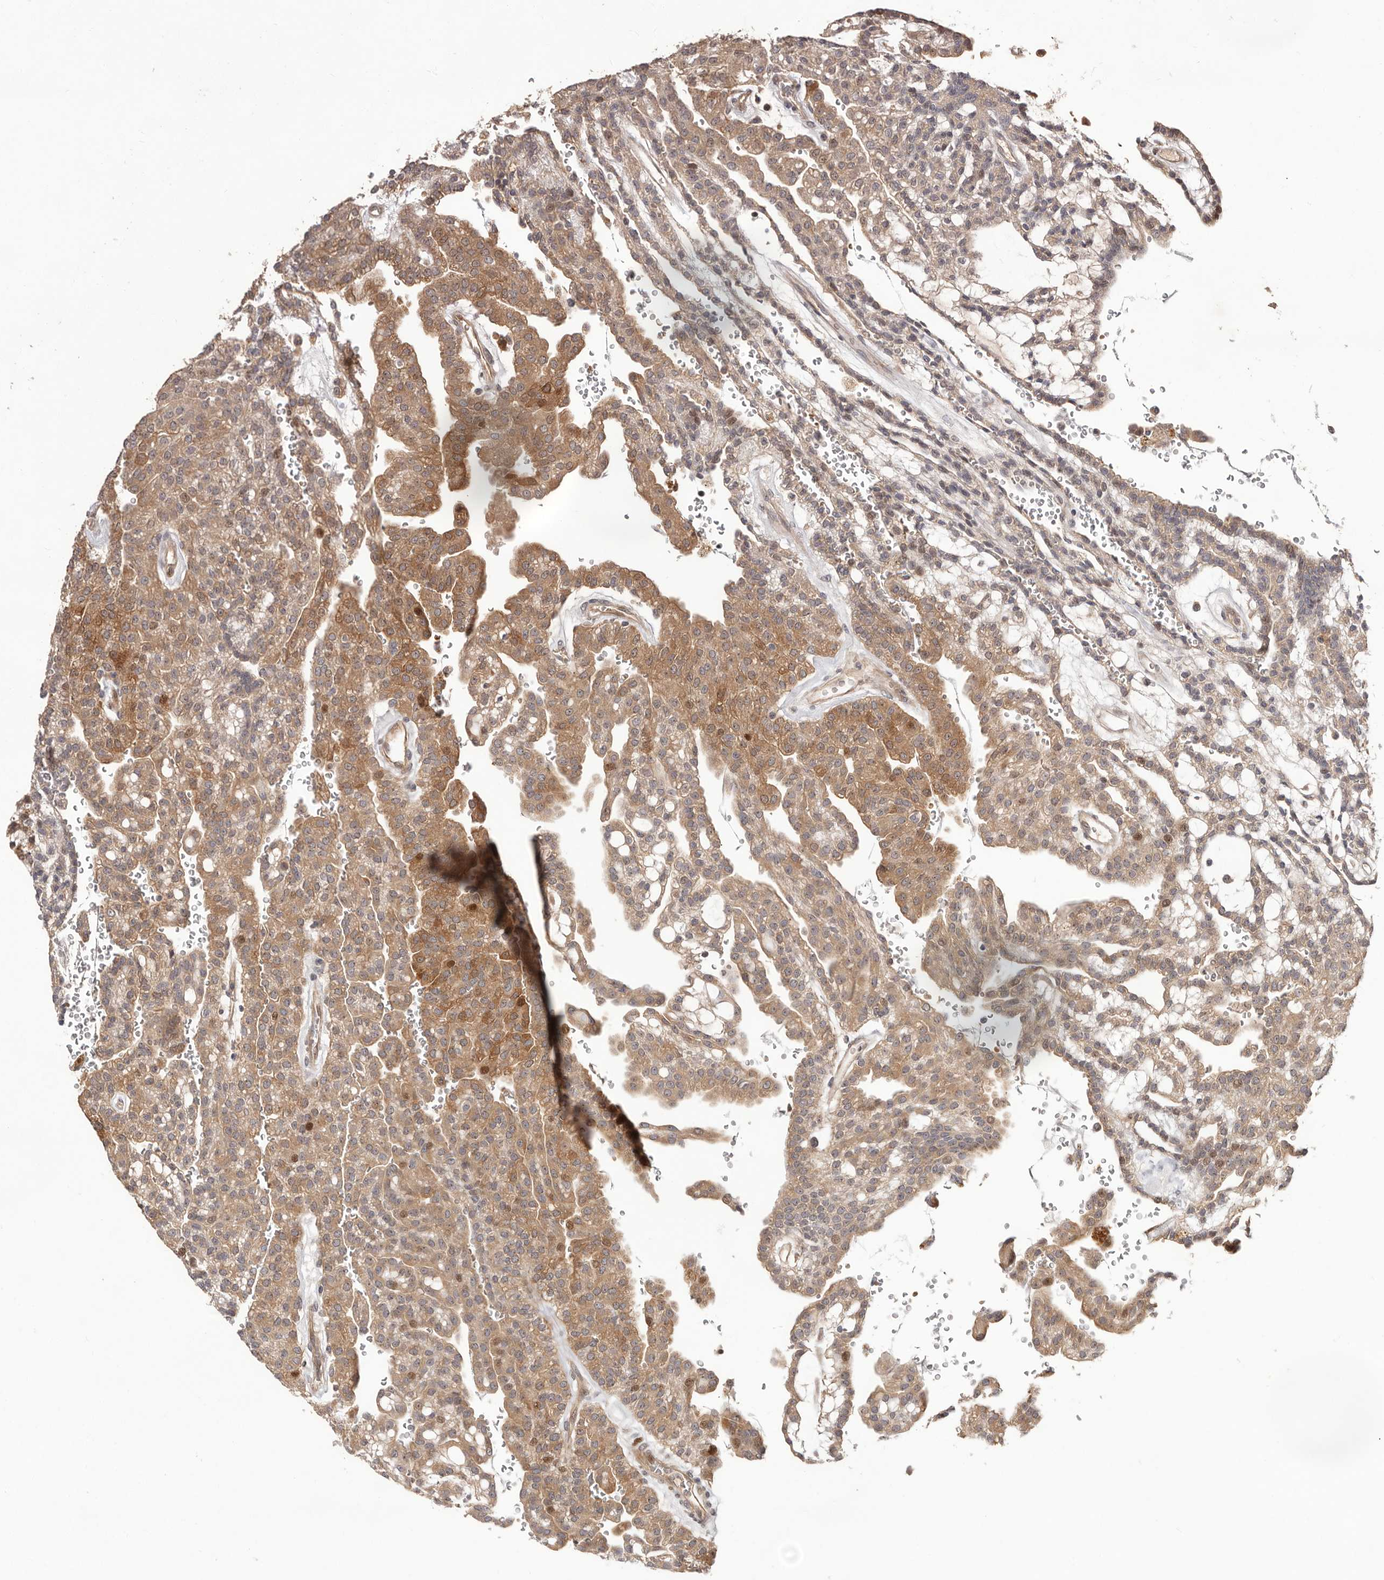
{"staining": {"intensity": "moderate", "quantity": ">75%", "location": "cytoplasmic/membranous,nuclear"}, "tissue": "renal cancer", "cell_type": "Tumor cells", "image_type": "cancer", "snomed": [{"axis": "morphology", "description": "Adenocarcinoma, NOS"}, {"axis": "topography", "description": "Kidney"}], "caption": "Moderate cytoplasmic/membranous and nuclear expression for a protein is present in about >75% of tumor cells of adenocarcinoma (renal) using immunohistochemistry (IHC).", "gene": "DOP1A", "patient": {"sex": "male", "age": 63}}